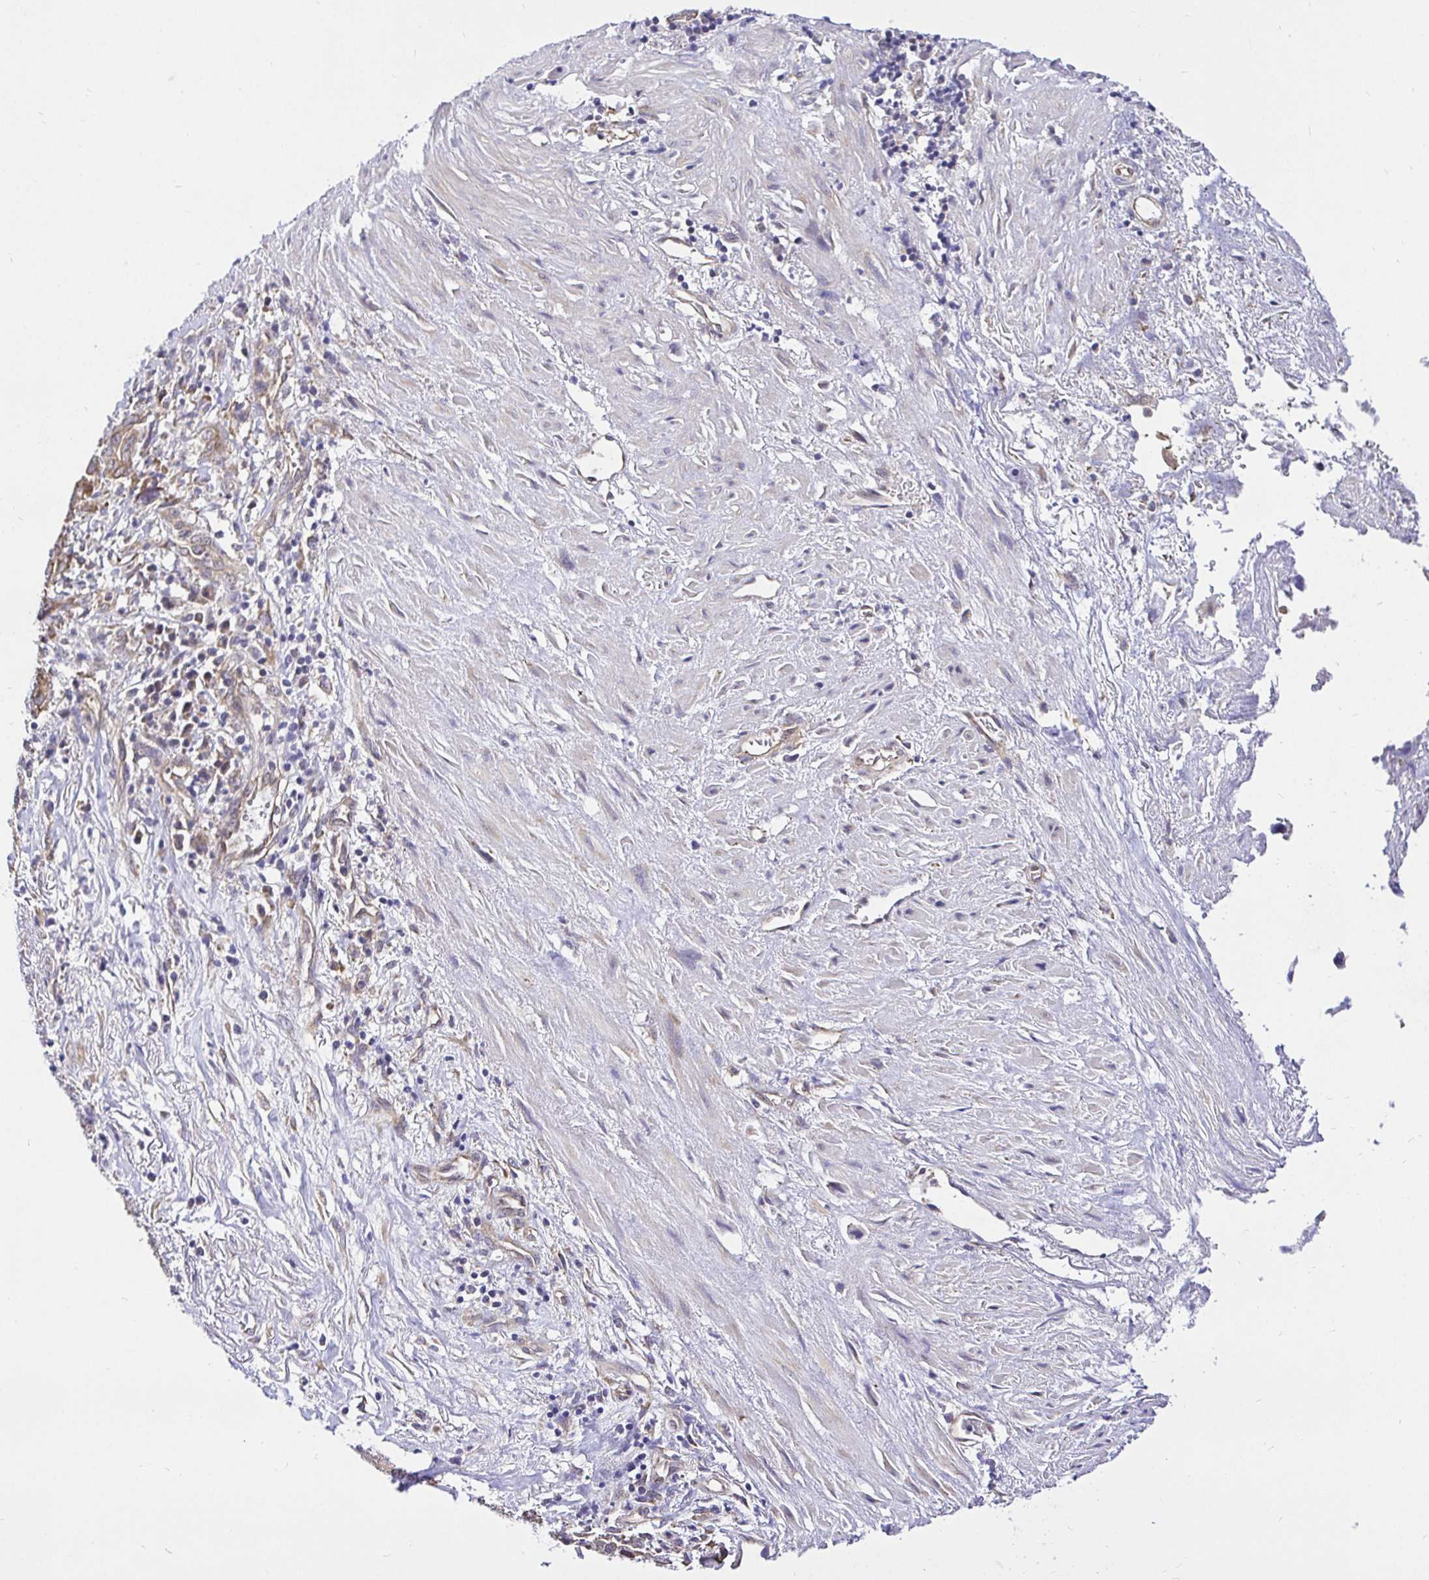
{"staining": {"intensity": "moderate", "quantity": "<25%", "location": "cytoplasmic/membranous"}, "tissue": "liver cancer", "cell_type": "Tumor cells", "image_type": "cancer", "snomed": [{"axis": "morphology", "description": "Cholangiocarcinoma"}, {"axis": "topography", "description": "Liver"}], "caption": "Protein staining by IHC reveals moderate cytoplasmic/membranous expression in about <25% of tumor cells in liver cancer.", "gene": "CCDC122", "patient": {"sex": "female", "age": 79}}